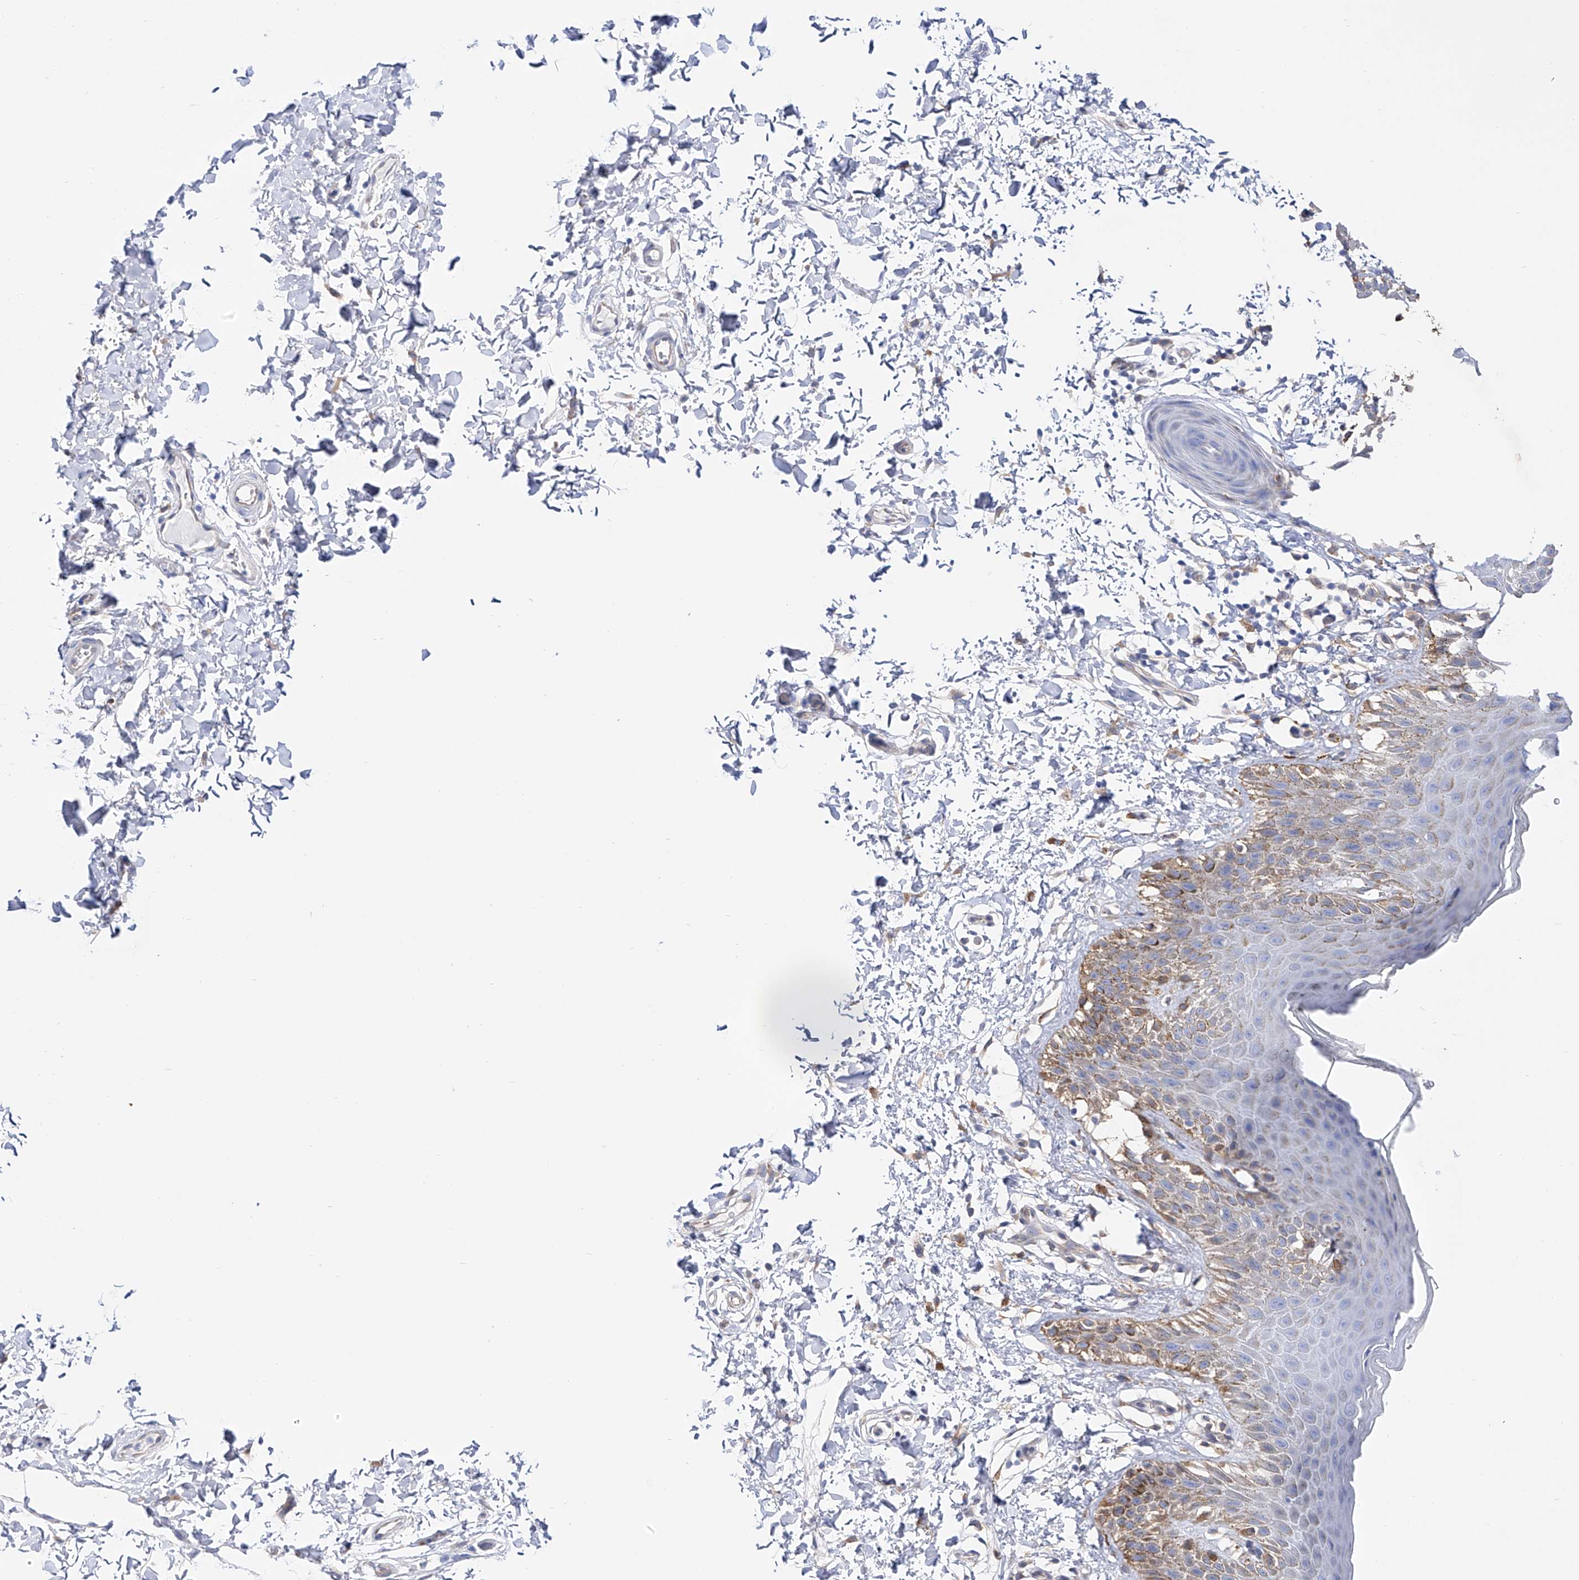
{"staining": {"intensity": "moderate", "quantity": "<25%", "location": "cytoplasmic/membranous"}, "tissue": "skin", "cell_type": "Epidermal cells", "image_type": "normal", "snomed": [{"axis": "morphology", "description": "Normal tissue, NOS"}, {"axis": "topography", "description": "Anal"}], "caption": "DAB immunohistochemical staining of benign human skin shows moderate cytoplasmic/membranous protein staining in about <25% of epidermal cells. (Stains: DAB in brown, nuclei in blue, Microscopy: brightfield microscopy at high magnification).", "gene": "ZNF653", "patient": {"sex": "male", "age": 44}}